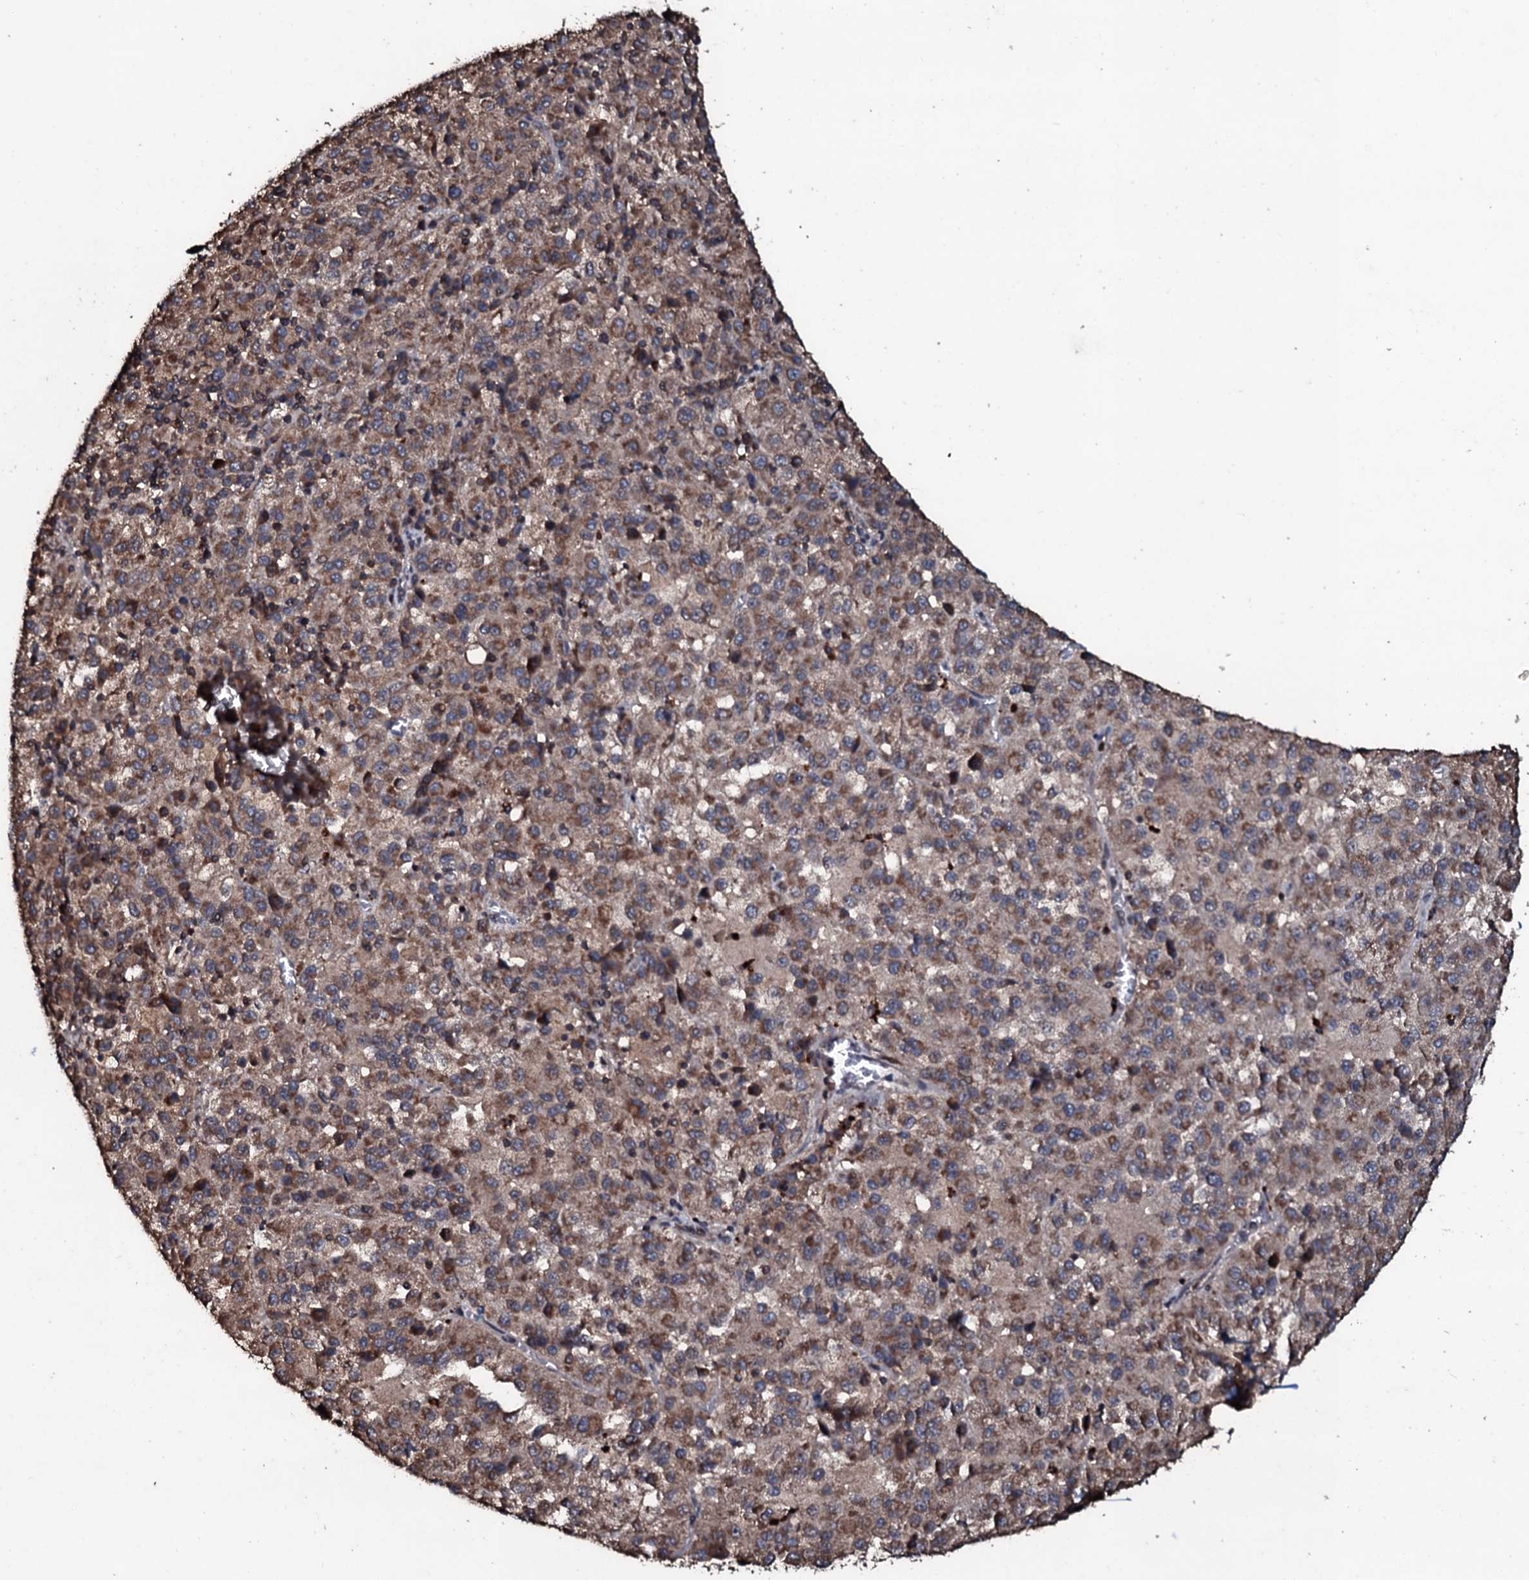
{"staining": {"intensity": "moderate", "quantity": ">75%", "location": "cytoplasmic/membranous"}, "tissue": "melanoma", "cell_type": "Tumor cells", "image_type": "cancer", "snomed": [{"axis": "morphology", "description": "Malignant melanoma, Metastatic site"}, {"axis": "topography", "description": "Lung"}], "caption": "Melanoma was stained to show a protein in brown. There is medium levels of moderate cytoplasmic/membranous positivity in about >75% of tumor cells. (DAB (3,3'-diaminobenzidine) IHC with brightfield microscopy, high magnification).", "gene": "SDHAF2", "patient": {"sex": "male", "age": 64}}